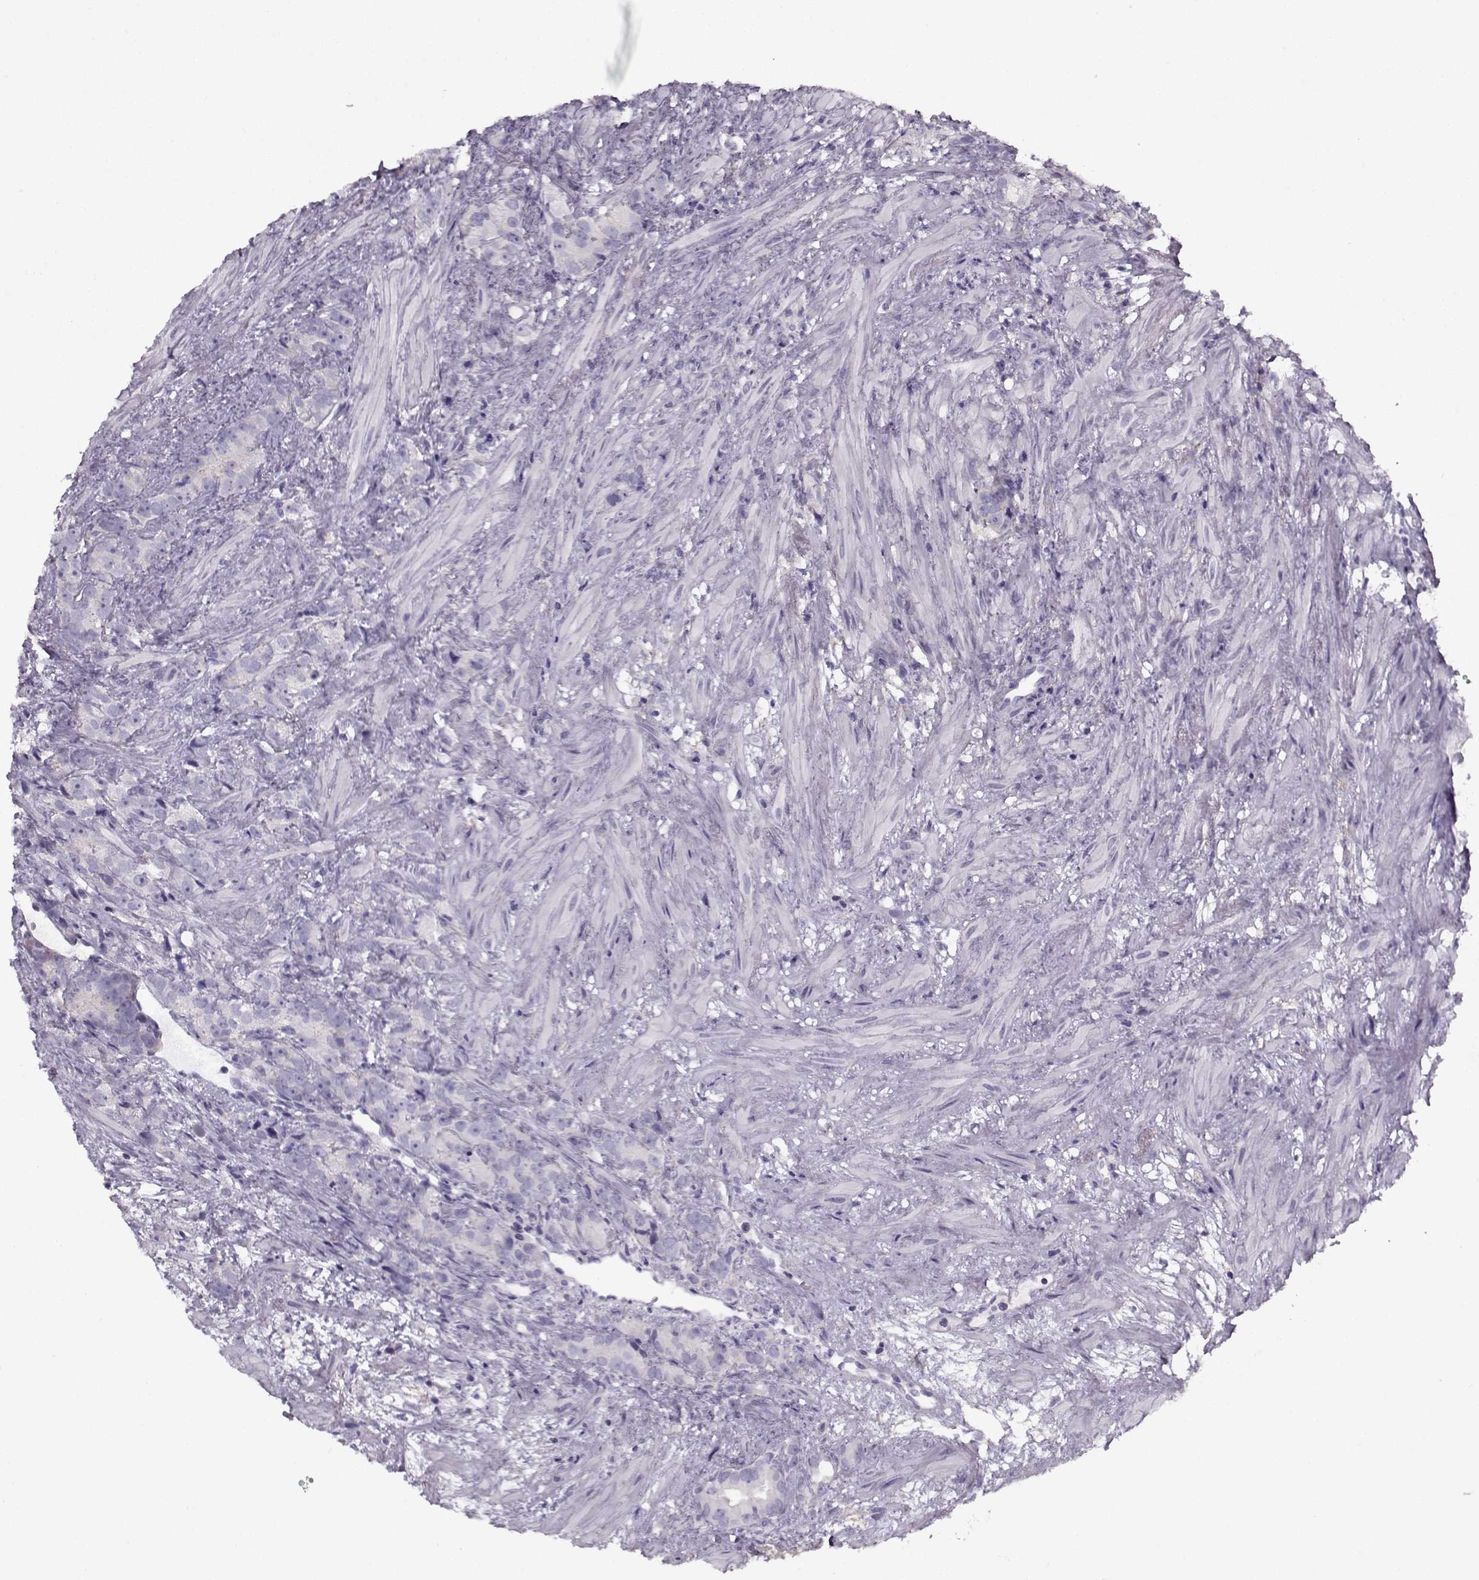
{"staining": {"intensity": "negative", "quantity": "none", "location": "none"}, "tissue": "prostate cancer", "cell_type": "Tumor cells", "image_type": "cancer", "snomed": [{"axis": "morphology", "description": "Adenocarcinoma, High grade"}, {"axis": "topography", "description": "Prostate"}], "caption": "The IHC image has no significant positivity in tumor cells of prostate cancer (high-grade adenocarcinoma) tissue.", "gene": "PP2D1", "patient": {"sex": "male", "age": 90}}